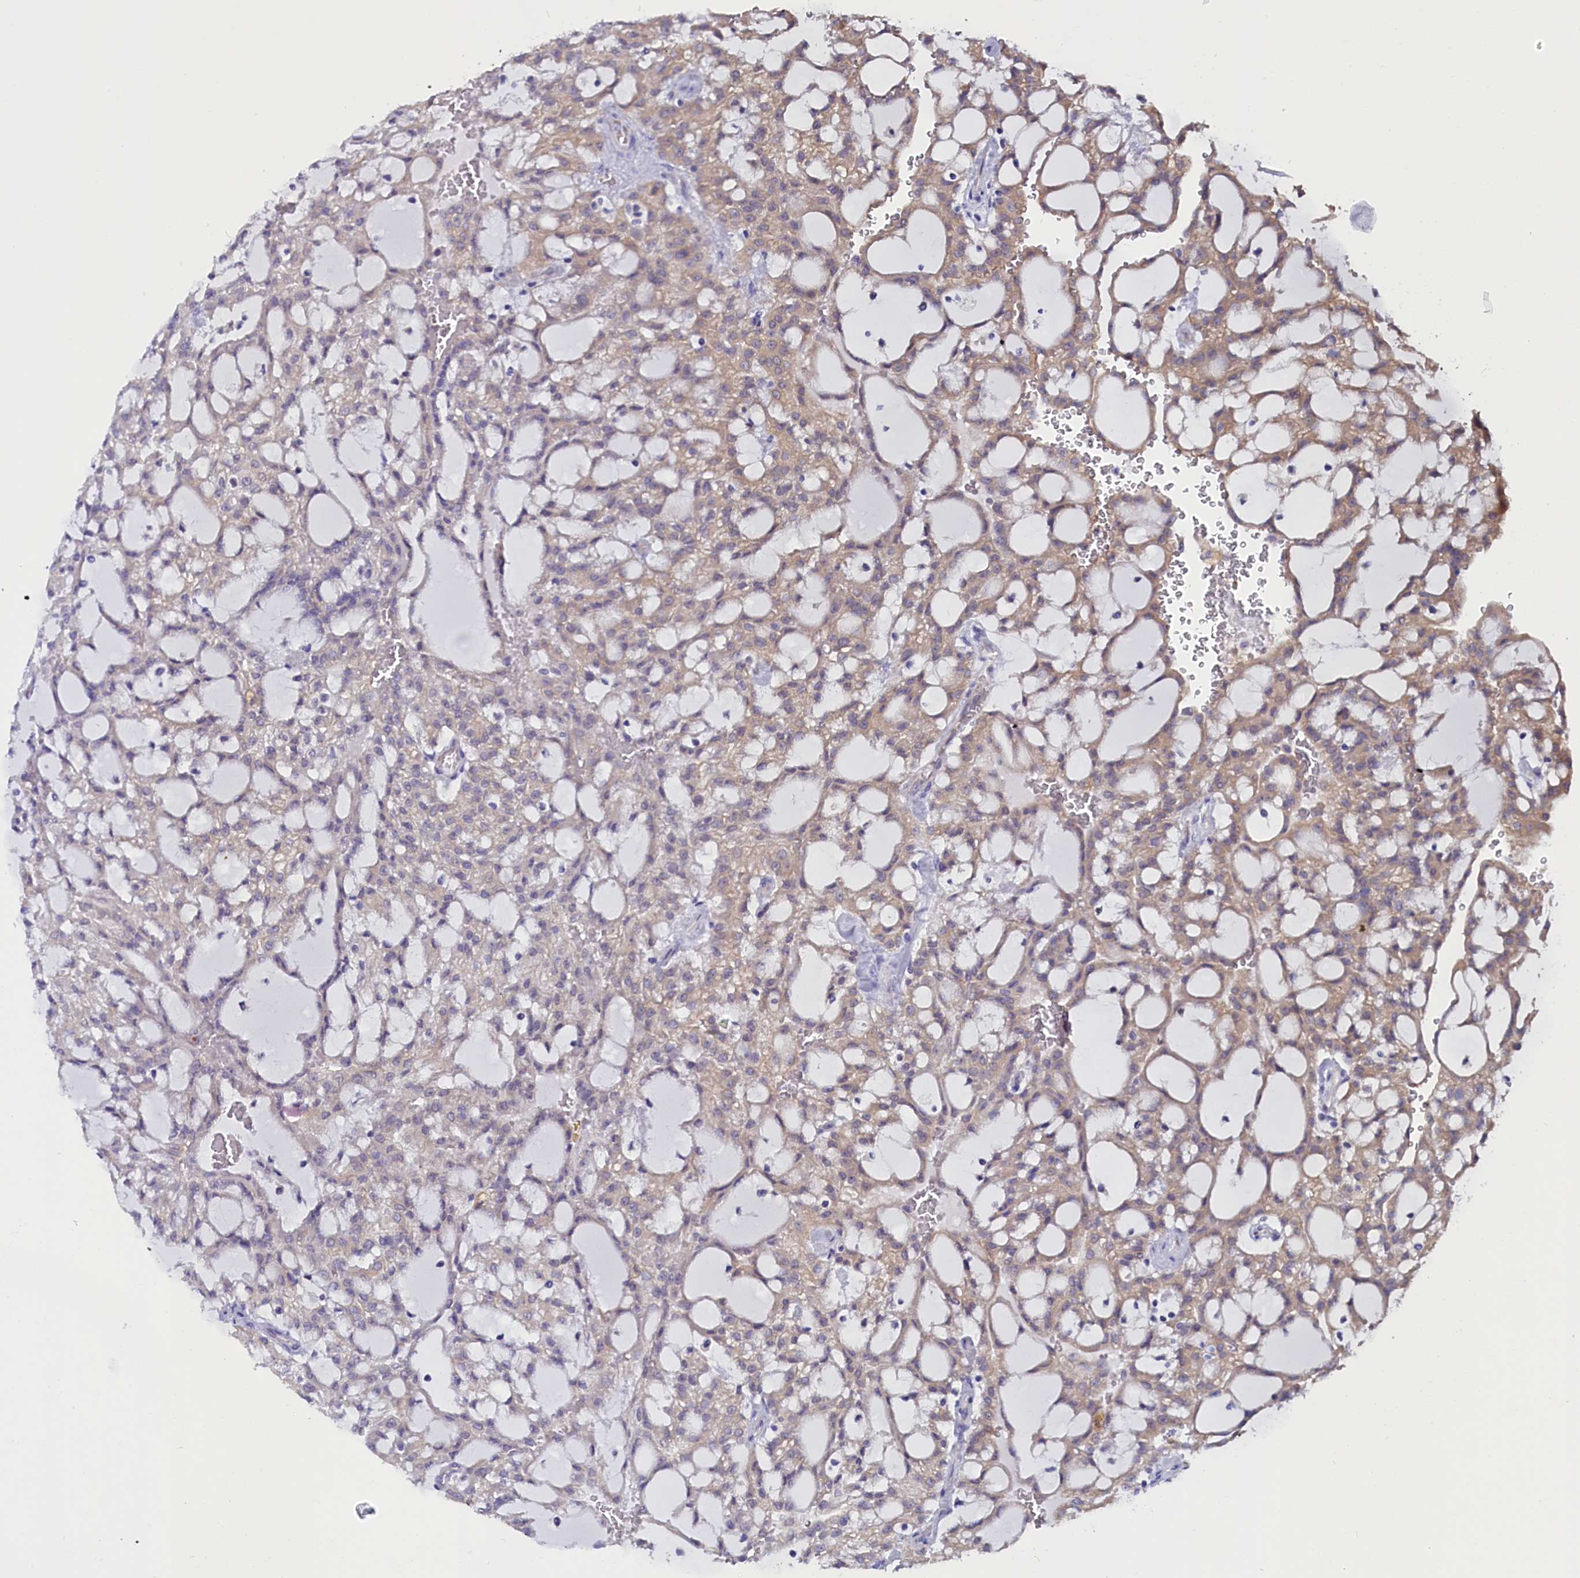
{"staining": {"intensity": "weak", "quantity": "<25%", "location": "cytoplasmic/membranous"}, "tissue": "renal cancer", "cell_type": "Tumor cells", "image_type": "cancer", "snomed": [{"axis": "morphology", "description": "Adenocarcinoma, NOS"}, {"axis": "topography", "description": "Kidney"}], "caption": "Histopathology image shows no significant protein positivity in tumor cells of renal cancer (adenocarcinoma). (DAB (3,3'-diaminobenzidine) immunohistochemistry (IHC) with hematoxylin counter stain).", "gene": "CIAPIN1", "patient": {"sex": "male", "age": 63}}